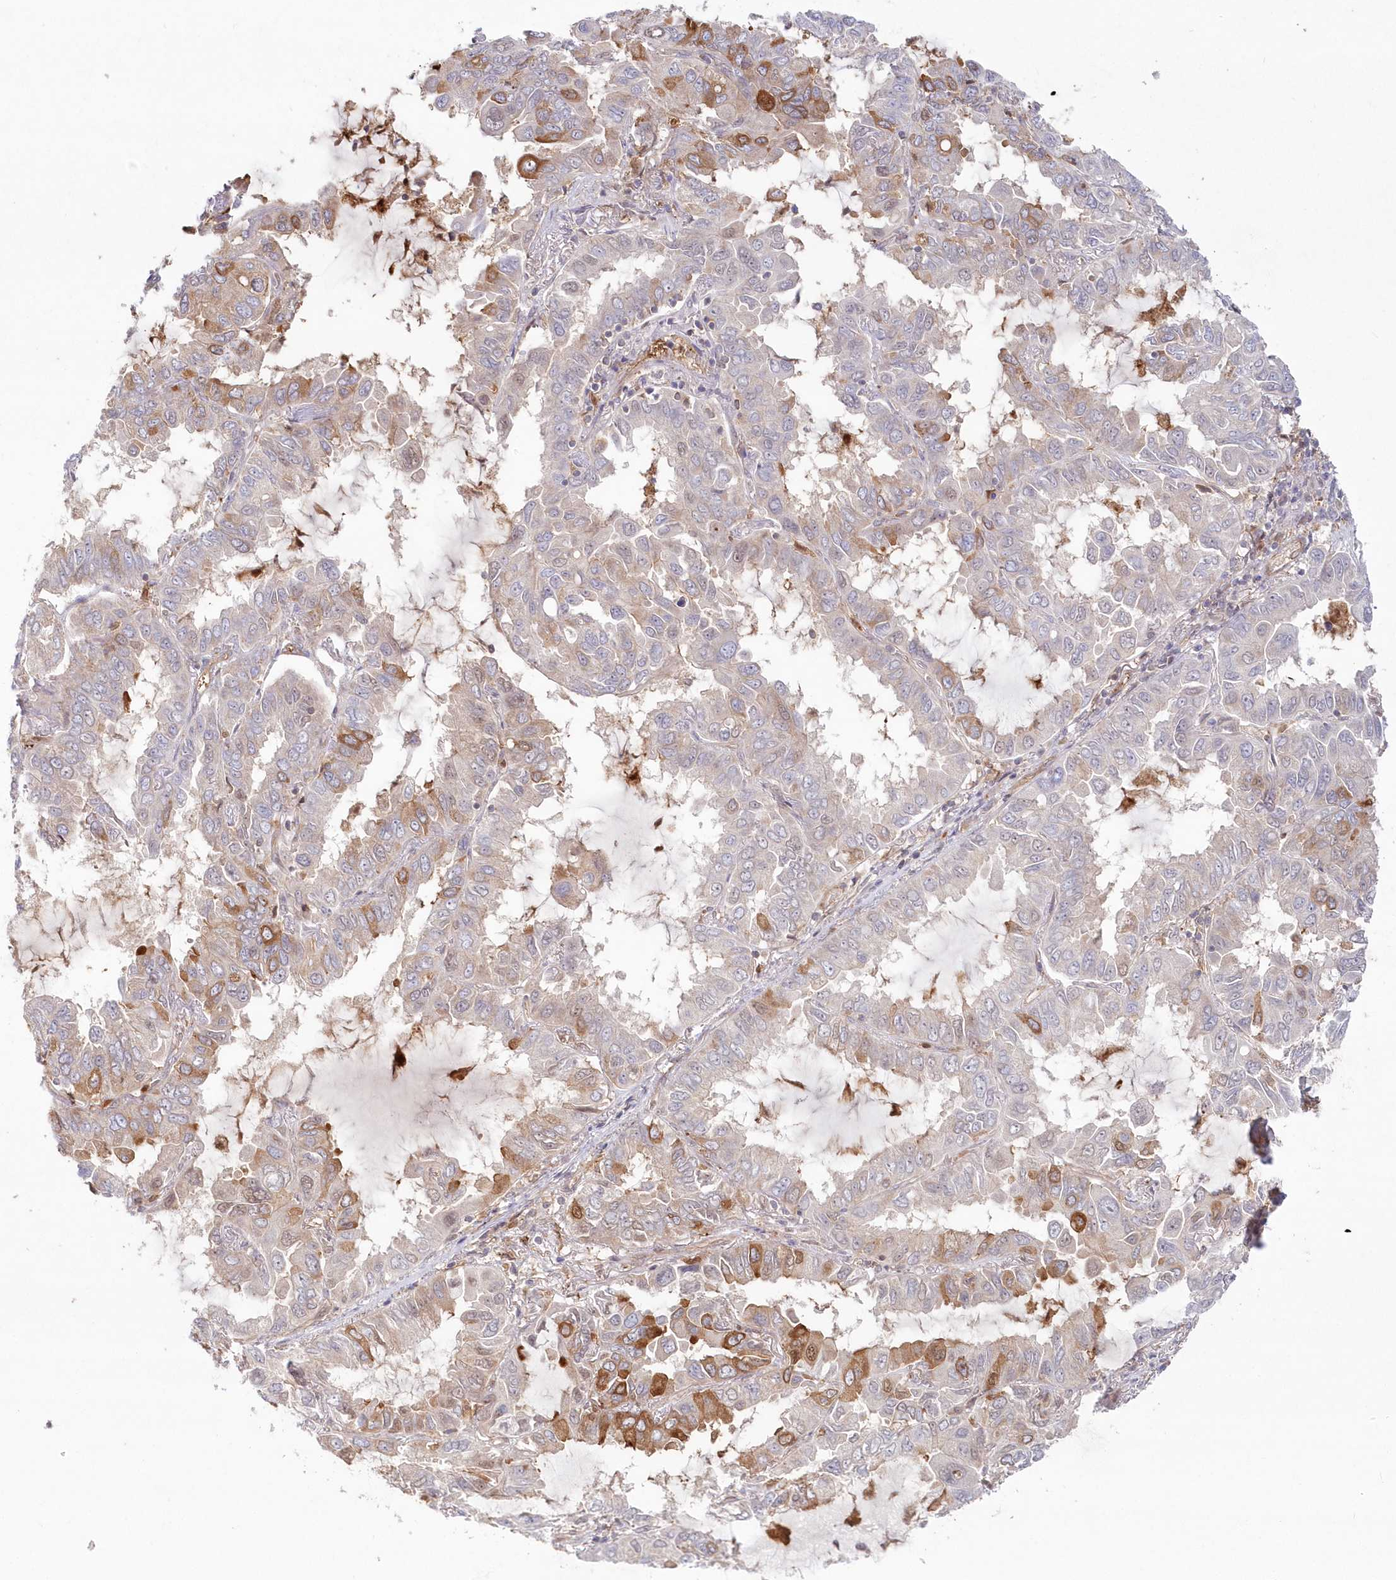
{"staining": {"intensity": "moderate", "quantity": "<25%", "location": "cytoplasmic/membranous"}, "tissue": "lung cancer", "cell_type": "Tumor cells", "image_type": "cancer", "snomed": [{"axis": "morphology", "description": "Adenocarcinoma, NOS"}, {"axis": "topography", "description": "Lung"}], "caption": "A high-resolution histopathology image shows immunohistochemistry (IHC) staining of lung cancer (adenocarcinoma), which demonstrates moderate cytoplasmic/membranous expression in about <25% of tumor cells. Nuclei are stained in blue.", "gene": "GBE1", "patient": {"sex": "male", "age": 64}}